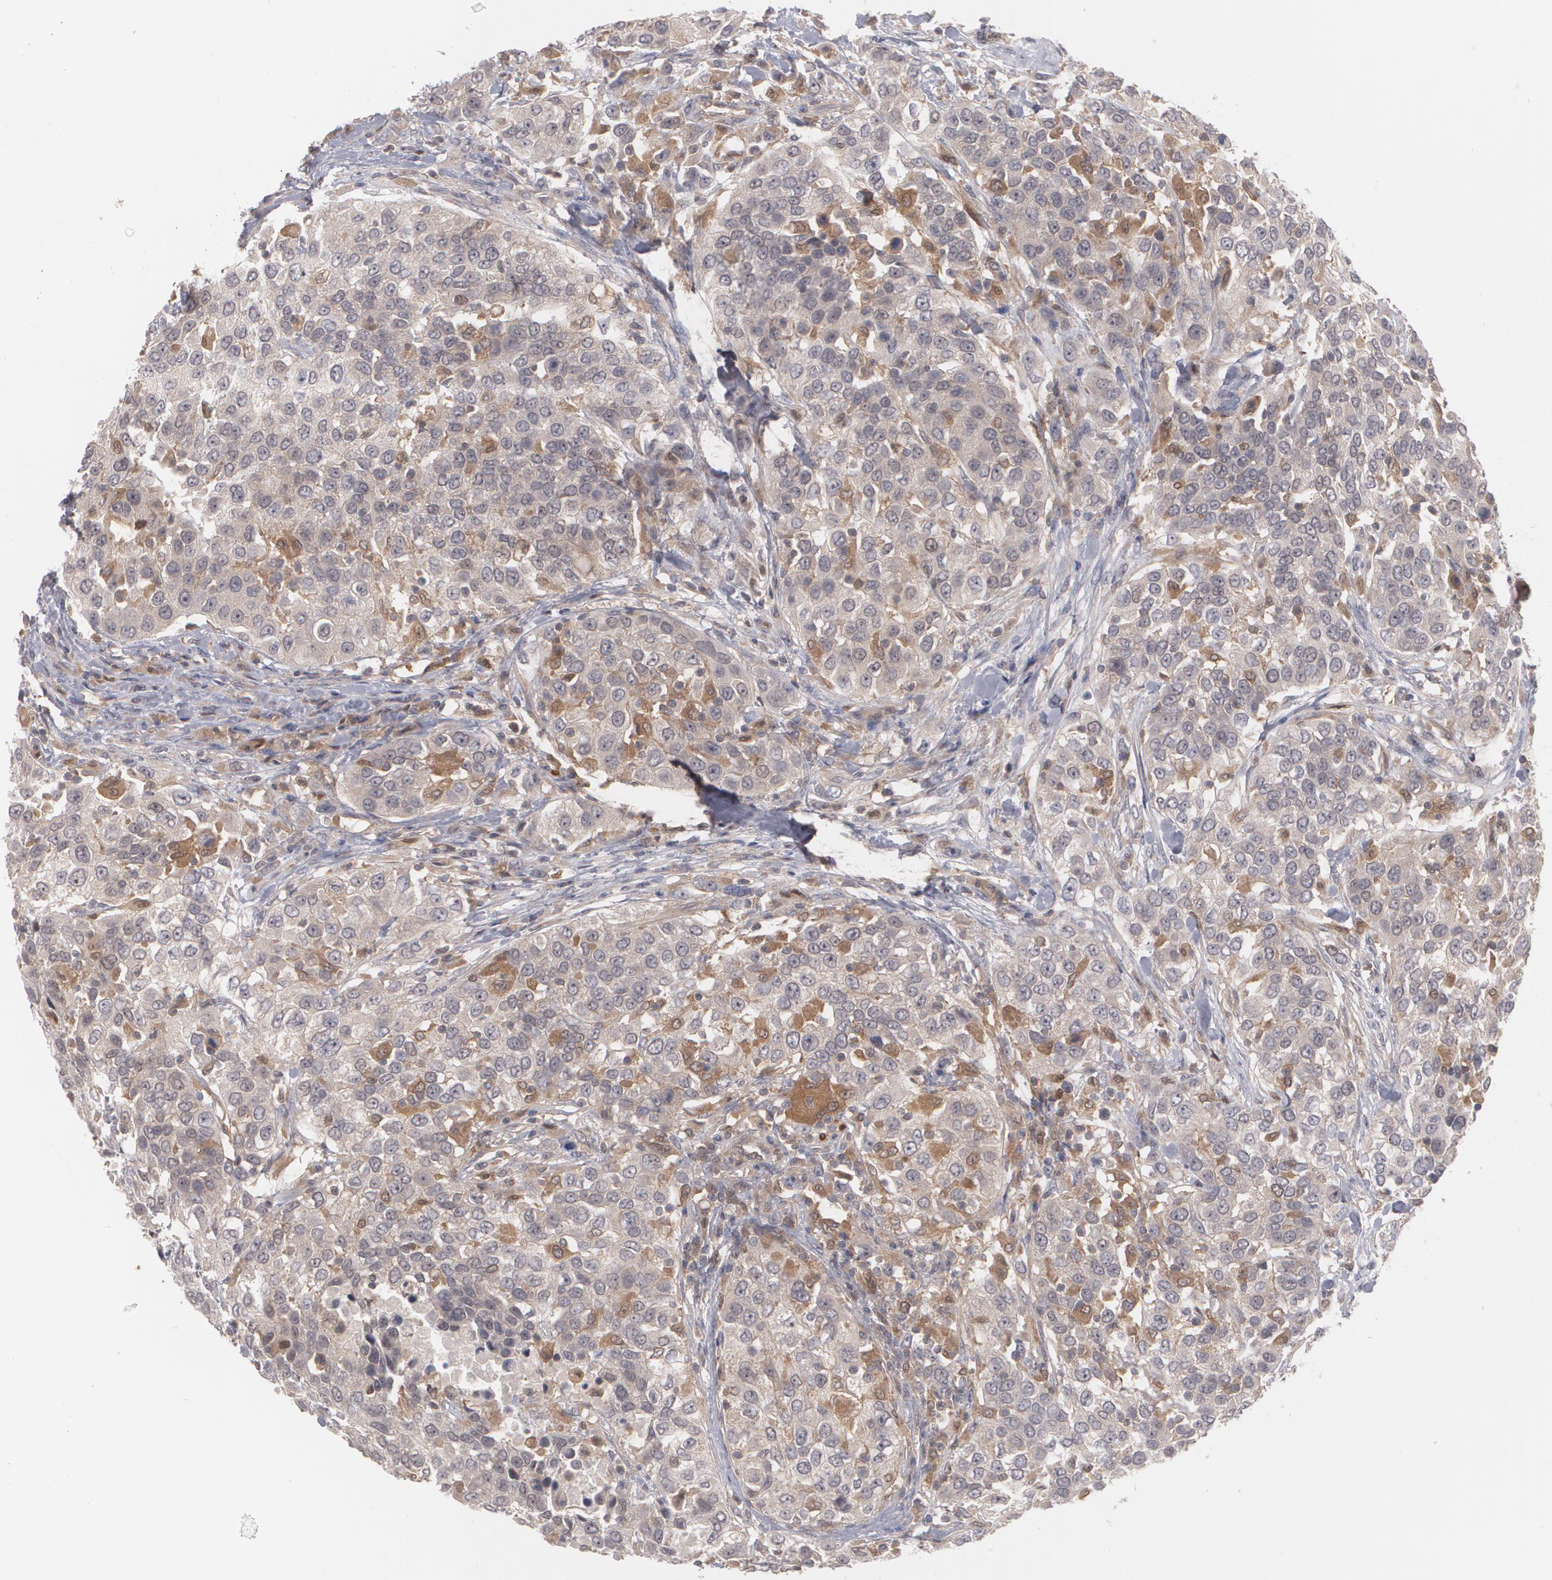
{"staining": {"intensity": "moderate", "quantity": "<25%", "location": "cytoplasmic/membranous"}, "tissue": "urothelial cancer", "cell_type": "Tumor cells", "image_type": "cancer", "snomed": [{"axis": "morphology", "description": "Urothelial carcinoma, High grade"}, {"axis": "topography", "description": "Urinary bladder"}], "caption": "Tumor cells show low levels of moderate cytoplasmic/membranous positivity in about <25% of cells in high-grade urothelial carcinoma.", "gene": "HTT", "patient": {"sex": "female", "age": 80}}